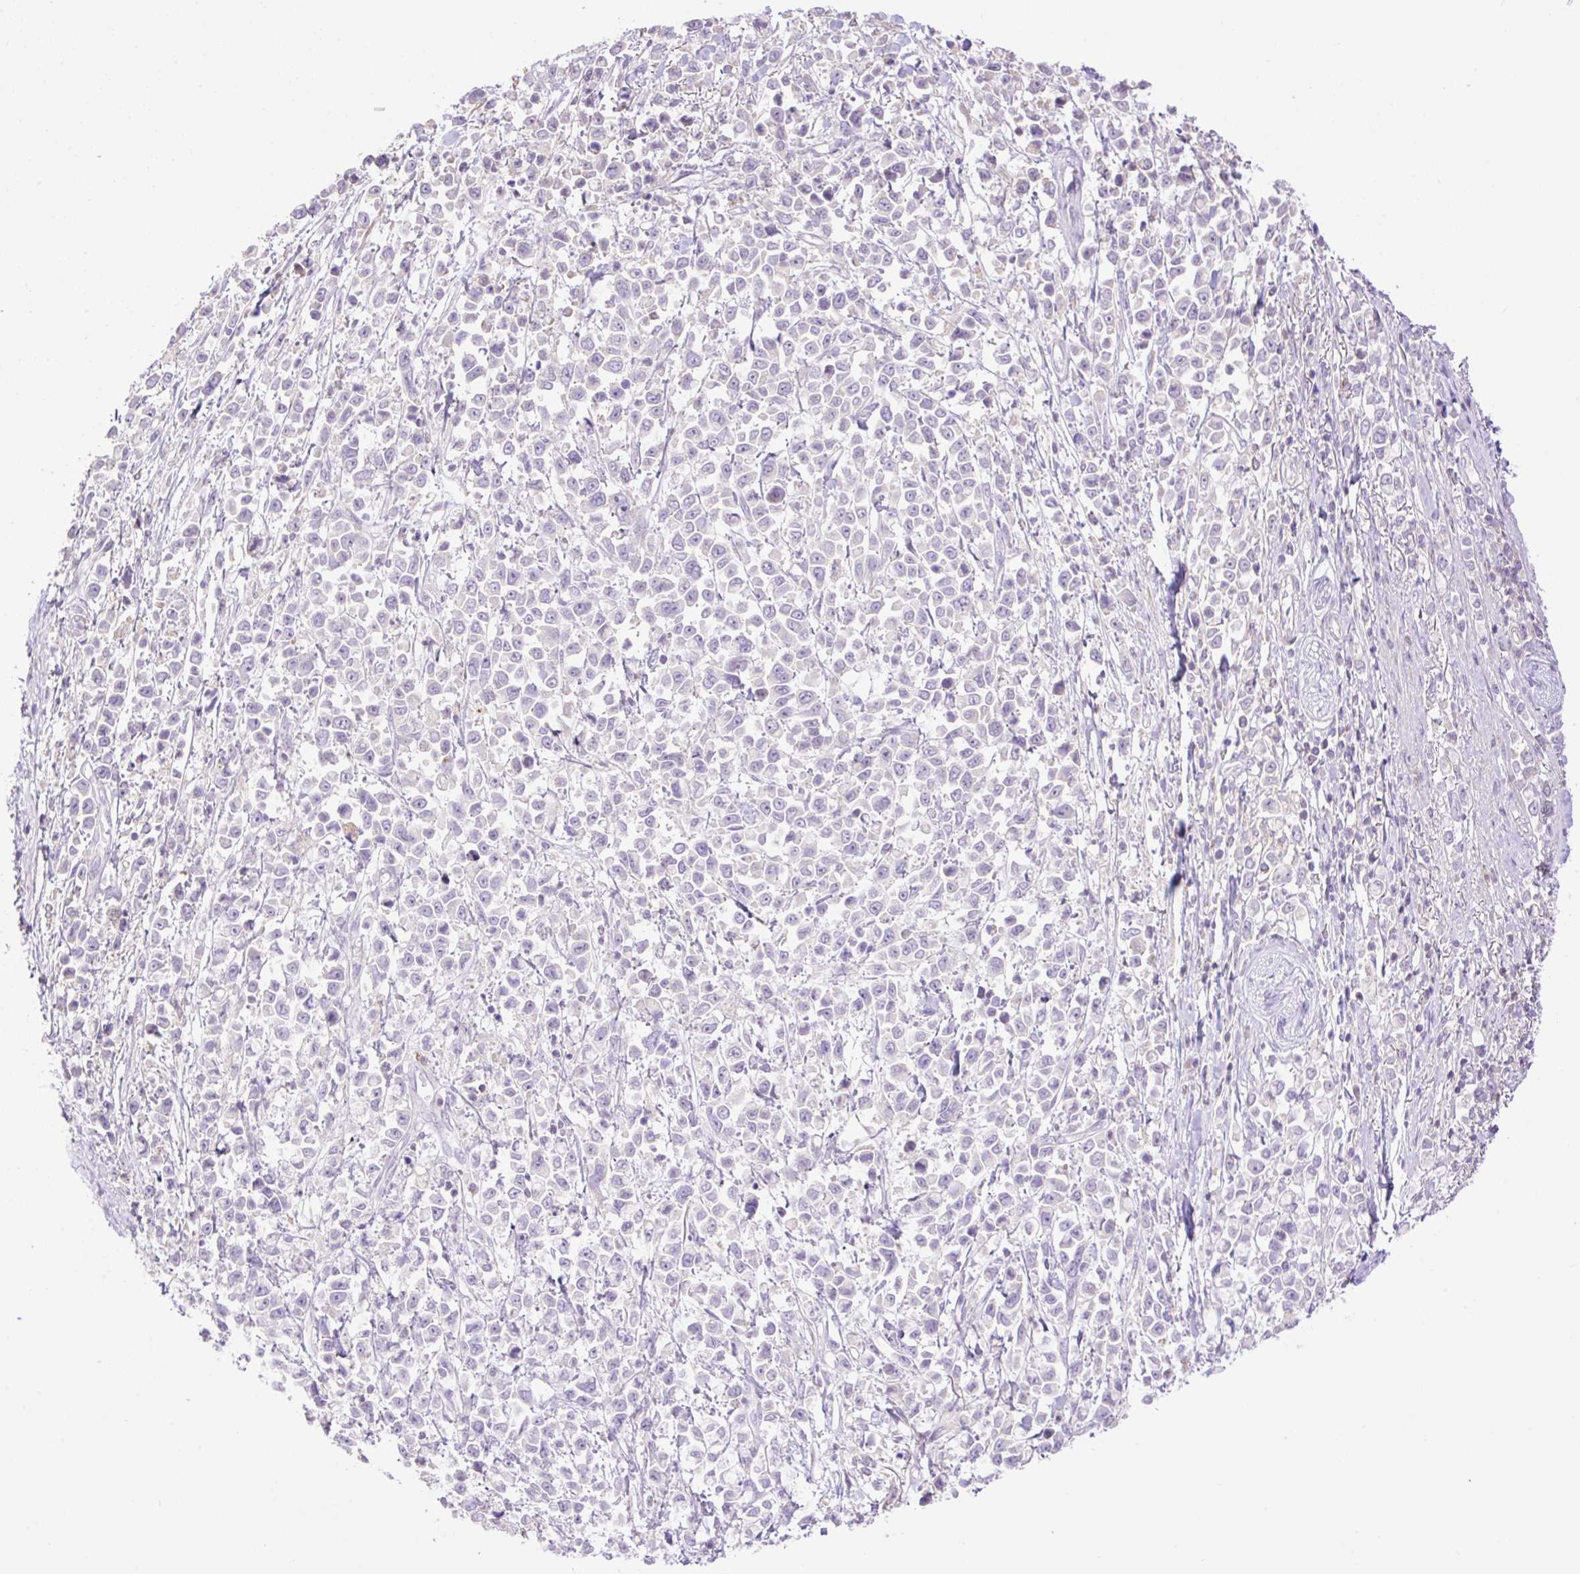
{"staining": {"intensity": "negative", "quantity": "none", "location": "none"}, "tissue": "stomach cancer", "cell_type": "Tumor cells", "image_type": "cancer", "snomed": [{"axis": "morphology", "description": "Adenocarcinoma, NOS"}, {"axis": "topography", "description": "Stomach"}], "caption": "Immunohistochemistry image of neoplastic tissue: human stomach adenocarcinoma stained with DAB (3,3'-diaminobenzidine) displays no significant protein positivity in tumor cells. (DAB (3,3'-diaminobenzidine) immunohistochemistry, high magnification).", "gene": "VPS25", "patient": {"sex": "female", "age": 81}}